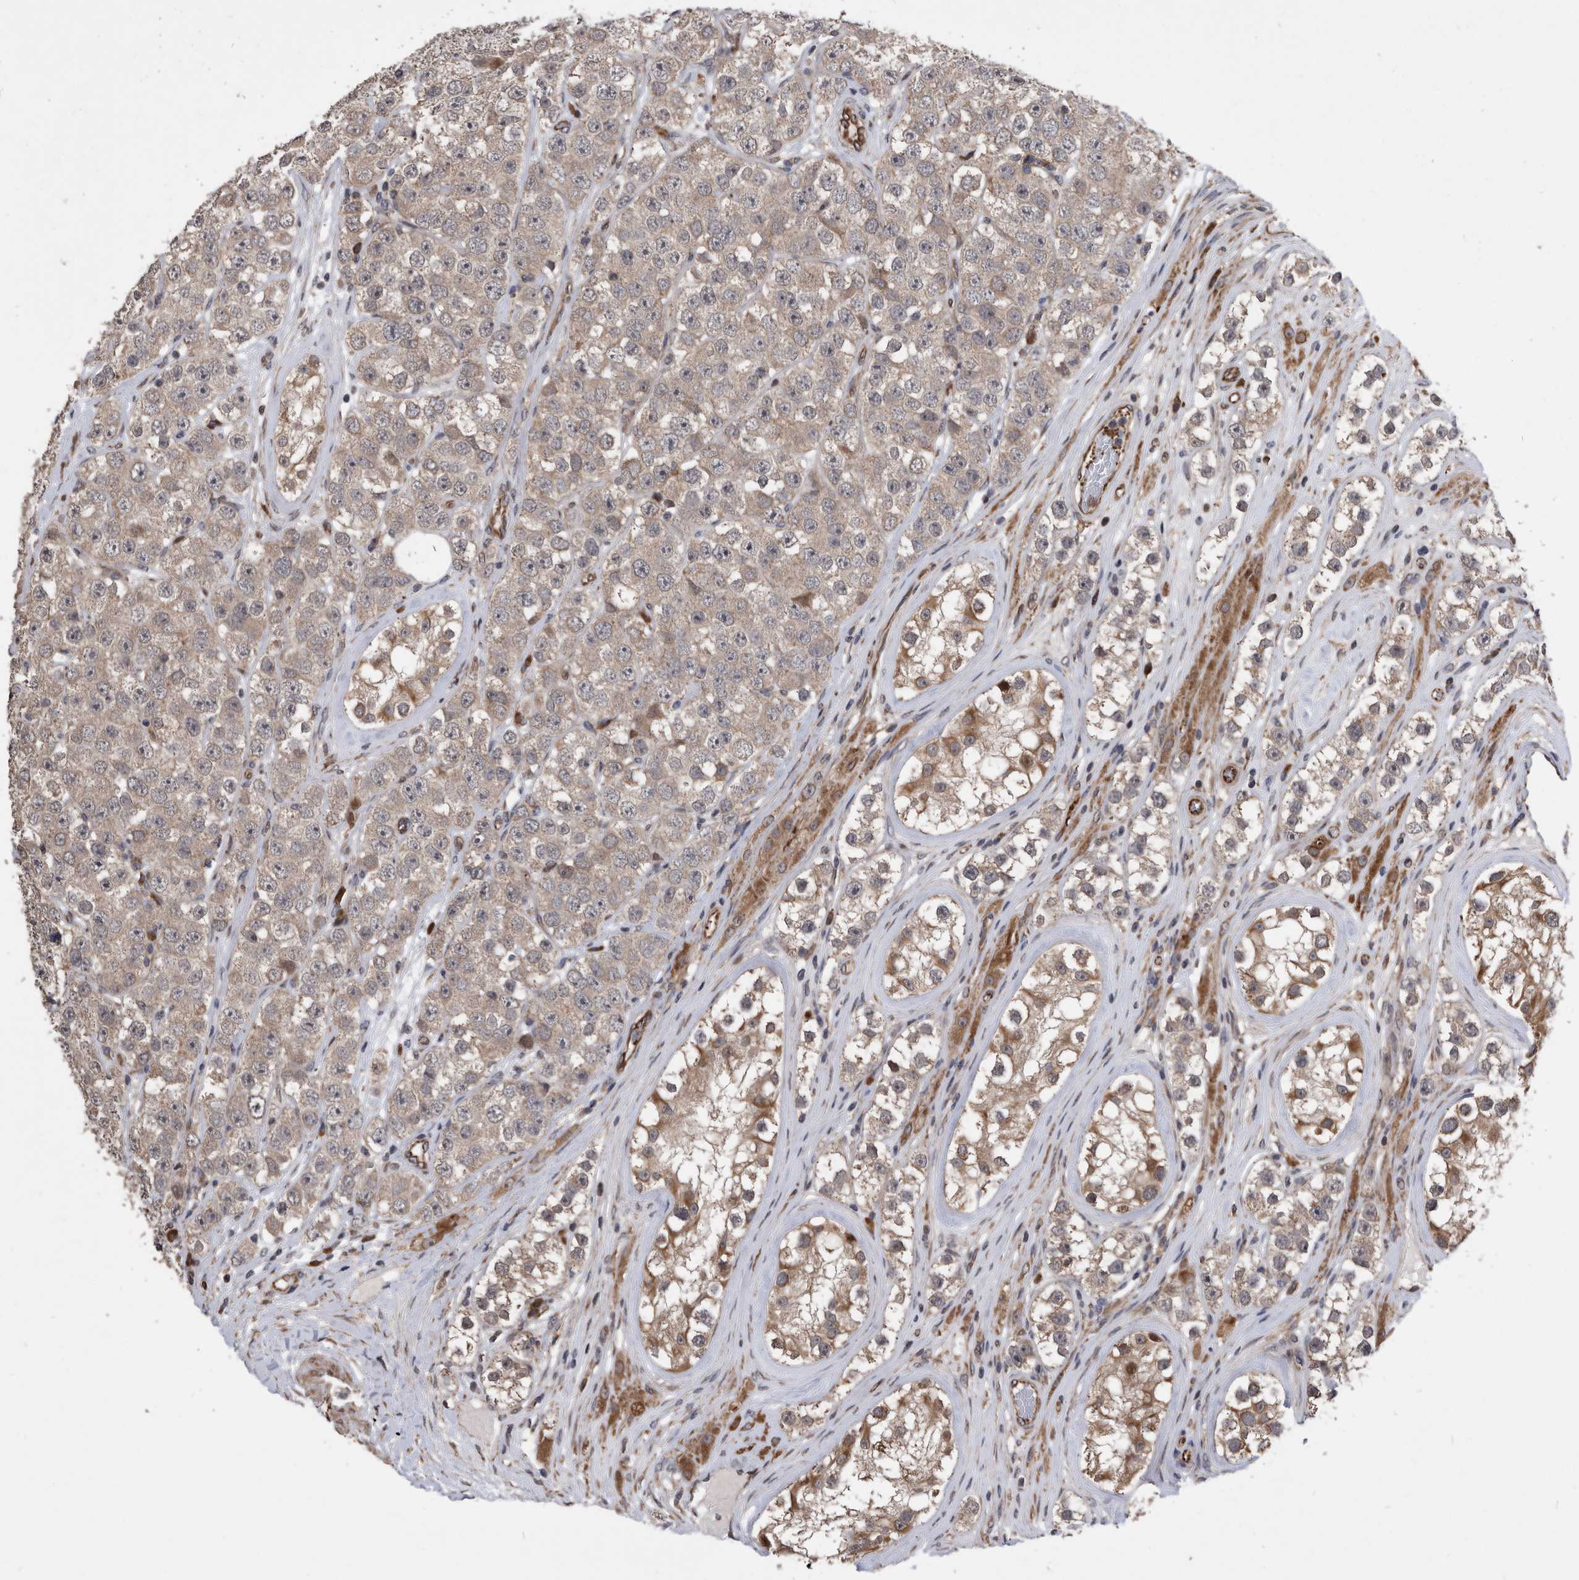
{"staining": {"intensity": "weak", "quantity": ">75%", "location": "cytoplasmic/membranous"}, "tissue": "testis cancer", "cell_type": "Tumor cells", "image_type": "cancer", "snomed": [{"axis": "morphology", "description": "Seminoma, NOS"}, {"axis": "topography", "description": "Testis"}], "caption": "Immunohistochemistry micrograph of neoplastic tissue: seminoma (testis) stained using immunohistochemistry (IHC) exhibits low levels of weak protein expression localized specifically in the cytoplasmic/membranous of tumor cells, appearing as a cytoplasmic/membranous brown color.", "gene": "SERINC2", "patient": {"sex": "male", "age": 28}}